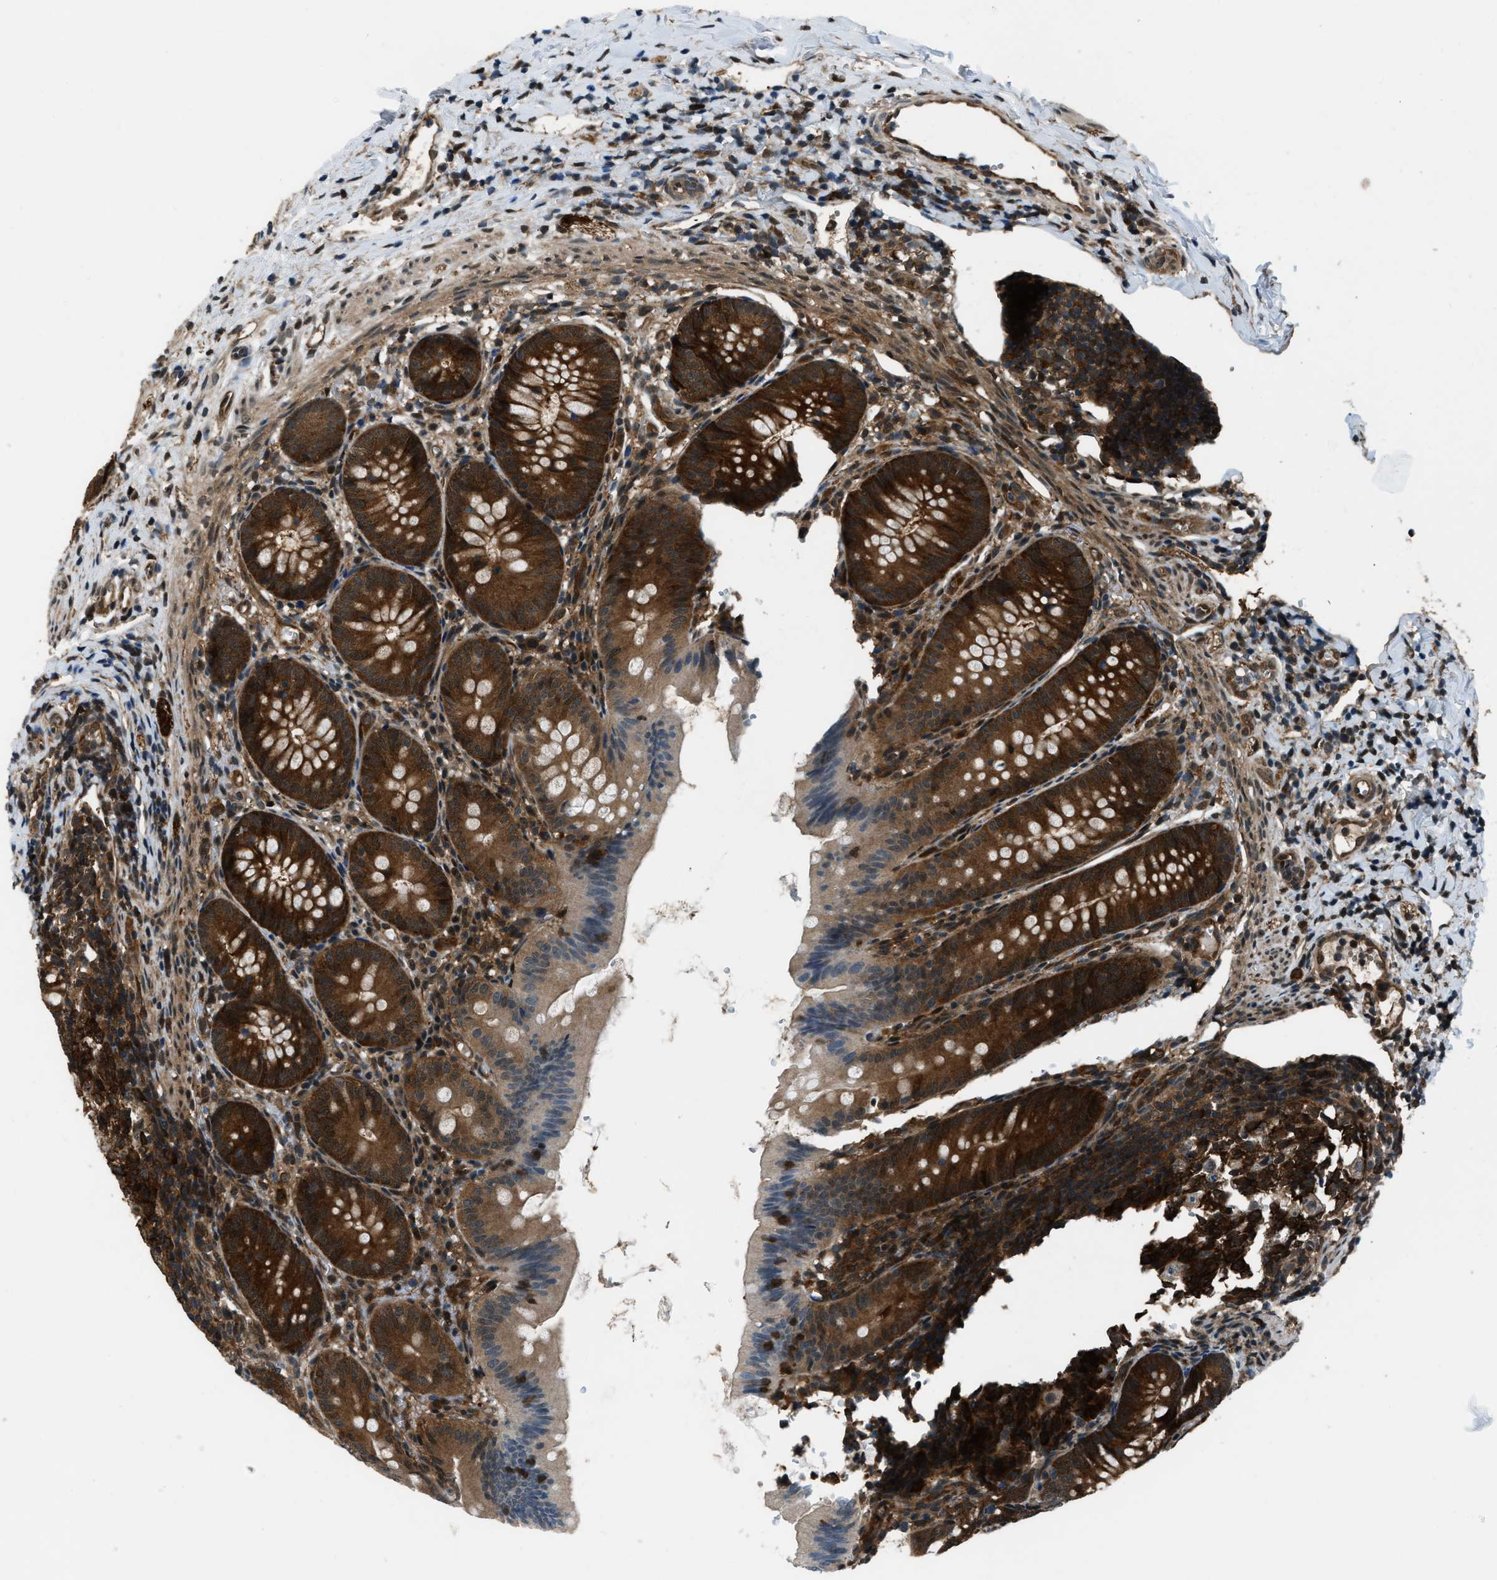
{"staining": {"intensity": "strong", "quantity": ">75%", "location": "cytoplasmic/membranous,nuclear"}, "tissue": "appendix", "cell_type": "Glandular cells", "image_type": "normal", "snomed": [{"axis": "morphology", "description": "Normal tissue, NOS"}, {"axis": "topography", "description": "Appendix"}], "caption": "A micrograph of appendix stained for a protein exhibits strong cytoplasmic/membranous,nuclear brown staining in glandular cells. (DAB (3,3'-diaminobenzidine) = brown stain, brightfield microscopy at high magnification).", "gene": "NUDCD3", "patient": {"sex": "male", "age": 1}}